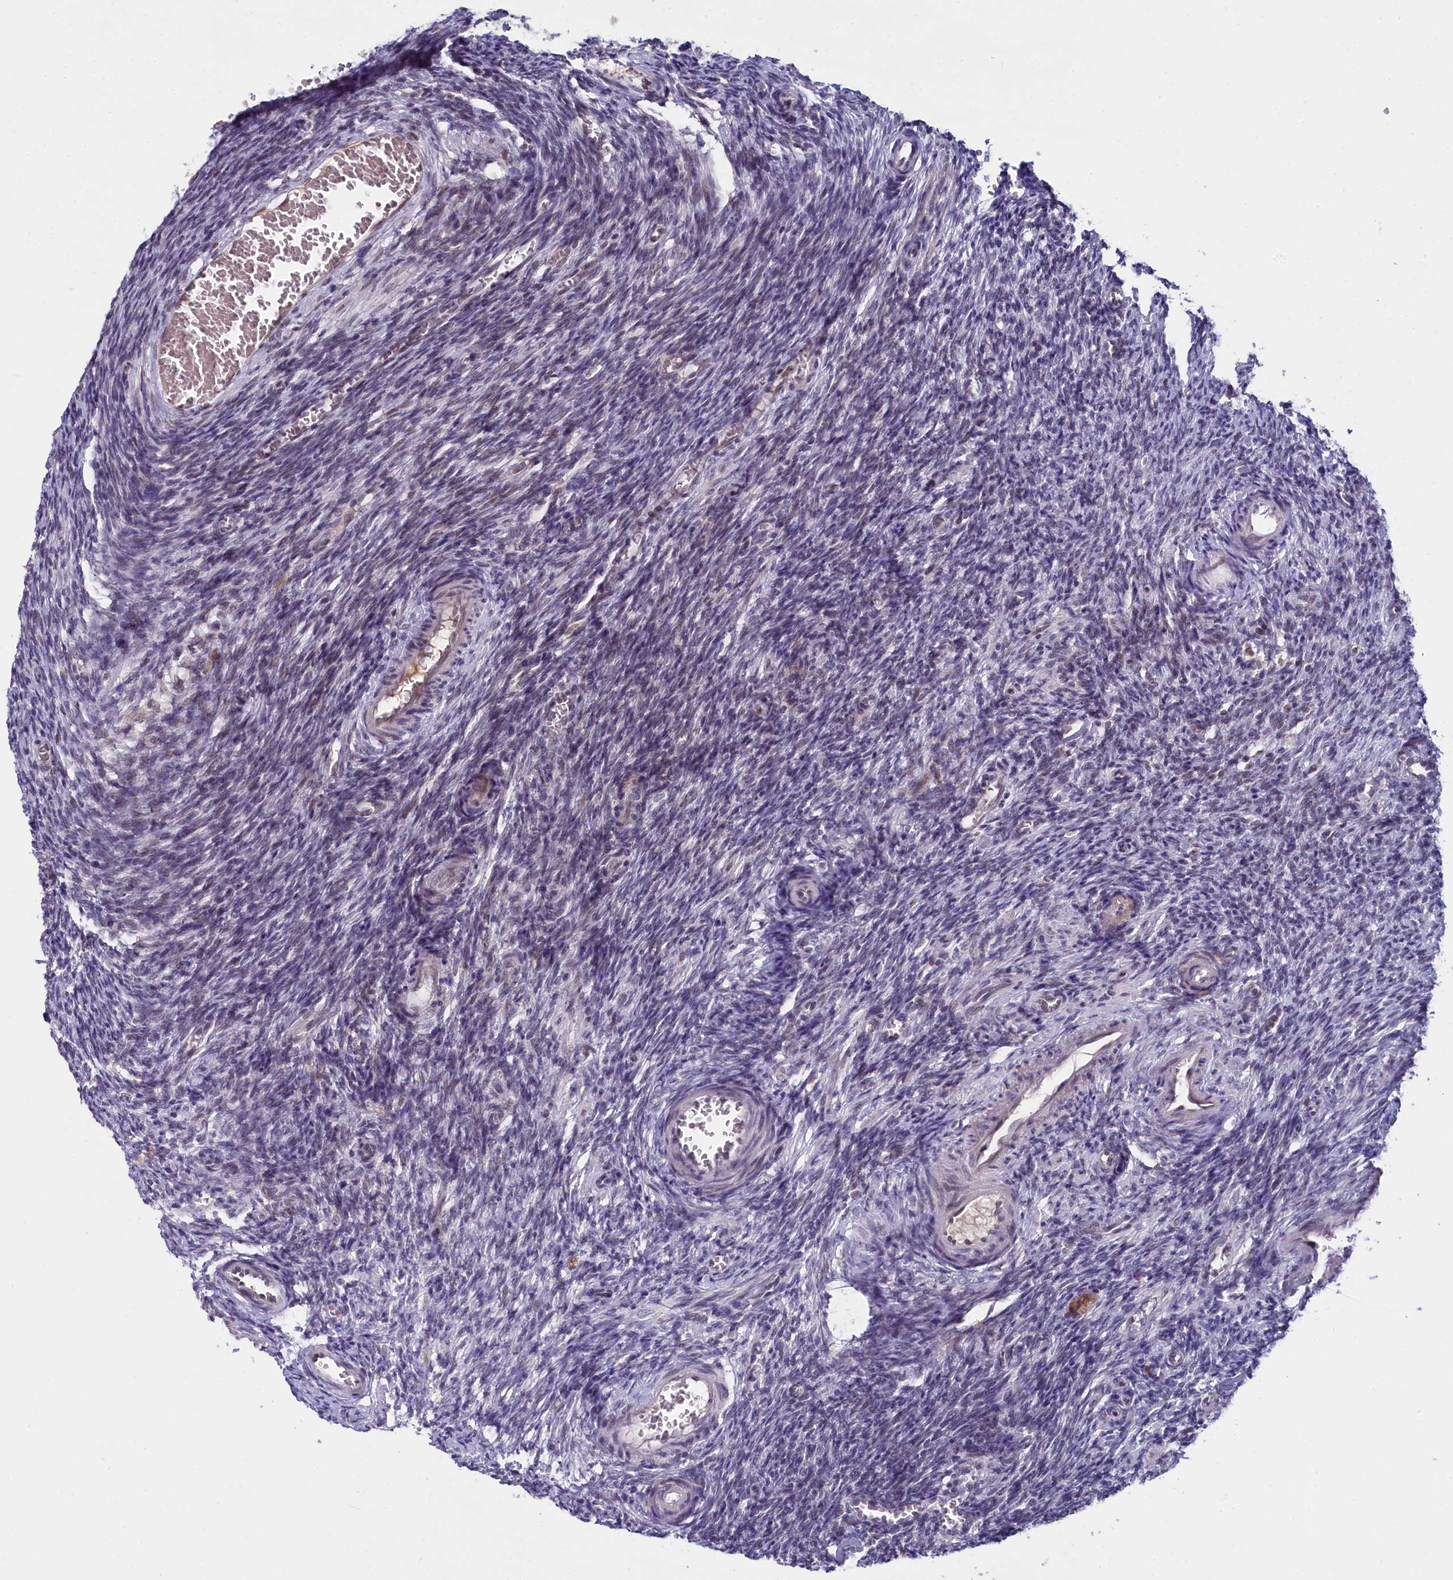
{"staining": {"intensity": "negative", "quantity": "none", "location": "none"}, "tissue": "ovary", "cell_type": "Ovarian stroma cells", "image_type": "normal", "snomed": [{"axis": "morphology", "description": "Normal tissue, NOS"}, {"axis": "topography", "description": "Ovary"}], "caption": "A high-resolution image shows immunohistochemistry staining of unremarkable ovary, which reveals no significant positivity in ovarian stroma cells. (DAB immunohistochemistry with hematoxylin counter stain).", "gene": "PPHLN1", "patient": {"sex": "female", "age": 27}}